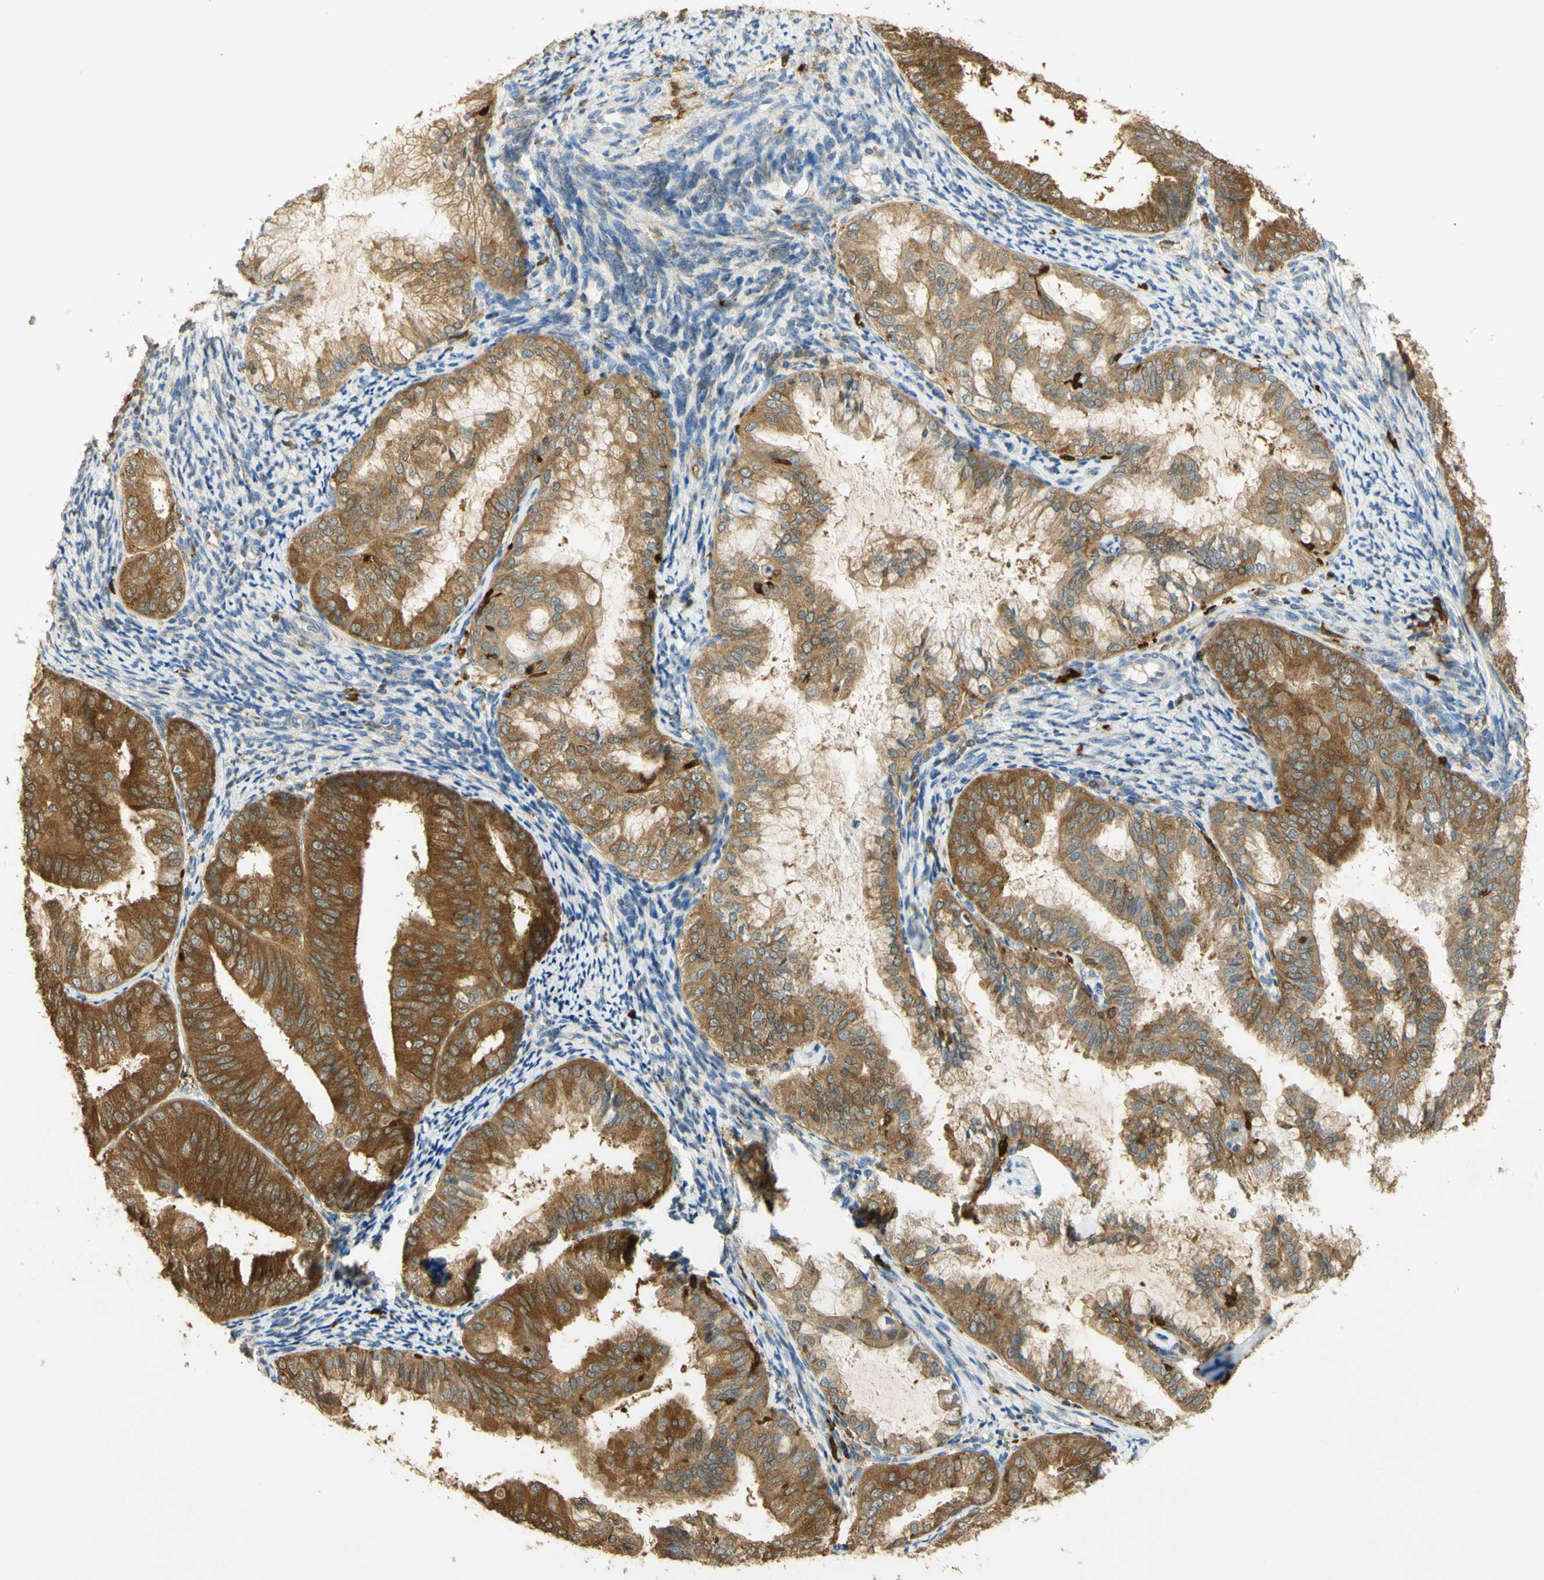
{"staining": {"intensity": "moderate", "quantity": ">75%", "location": "cytoplasmic/membranous"}, "tissue": "endometrial cancer", "cell_type": "Tumor cells", "image_type": "cancer", "snomed": [{"axis": "morphology", "description": "Adenocarcinoma, NOS"}, {"axis": "topography", "description": "Endometrium"}], "caption": "Human endometrial cancer stained with a brown dye exhibits moderate cytoplasmic/membranous positive expression in about >75% of tumor cells.", "gene": "PAK1", "patient": {"sex": "female", "age": 63}}